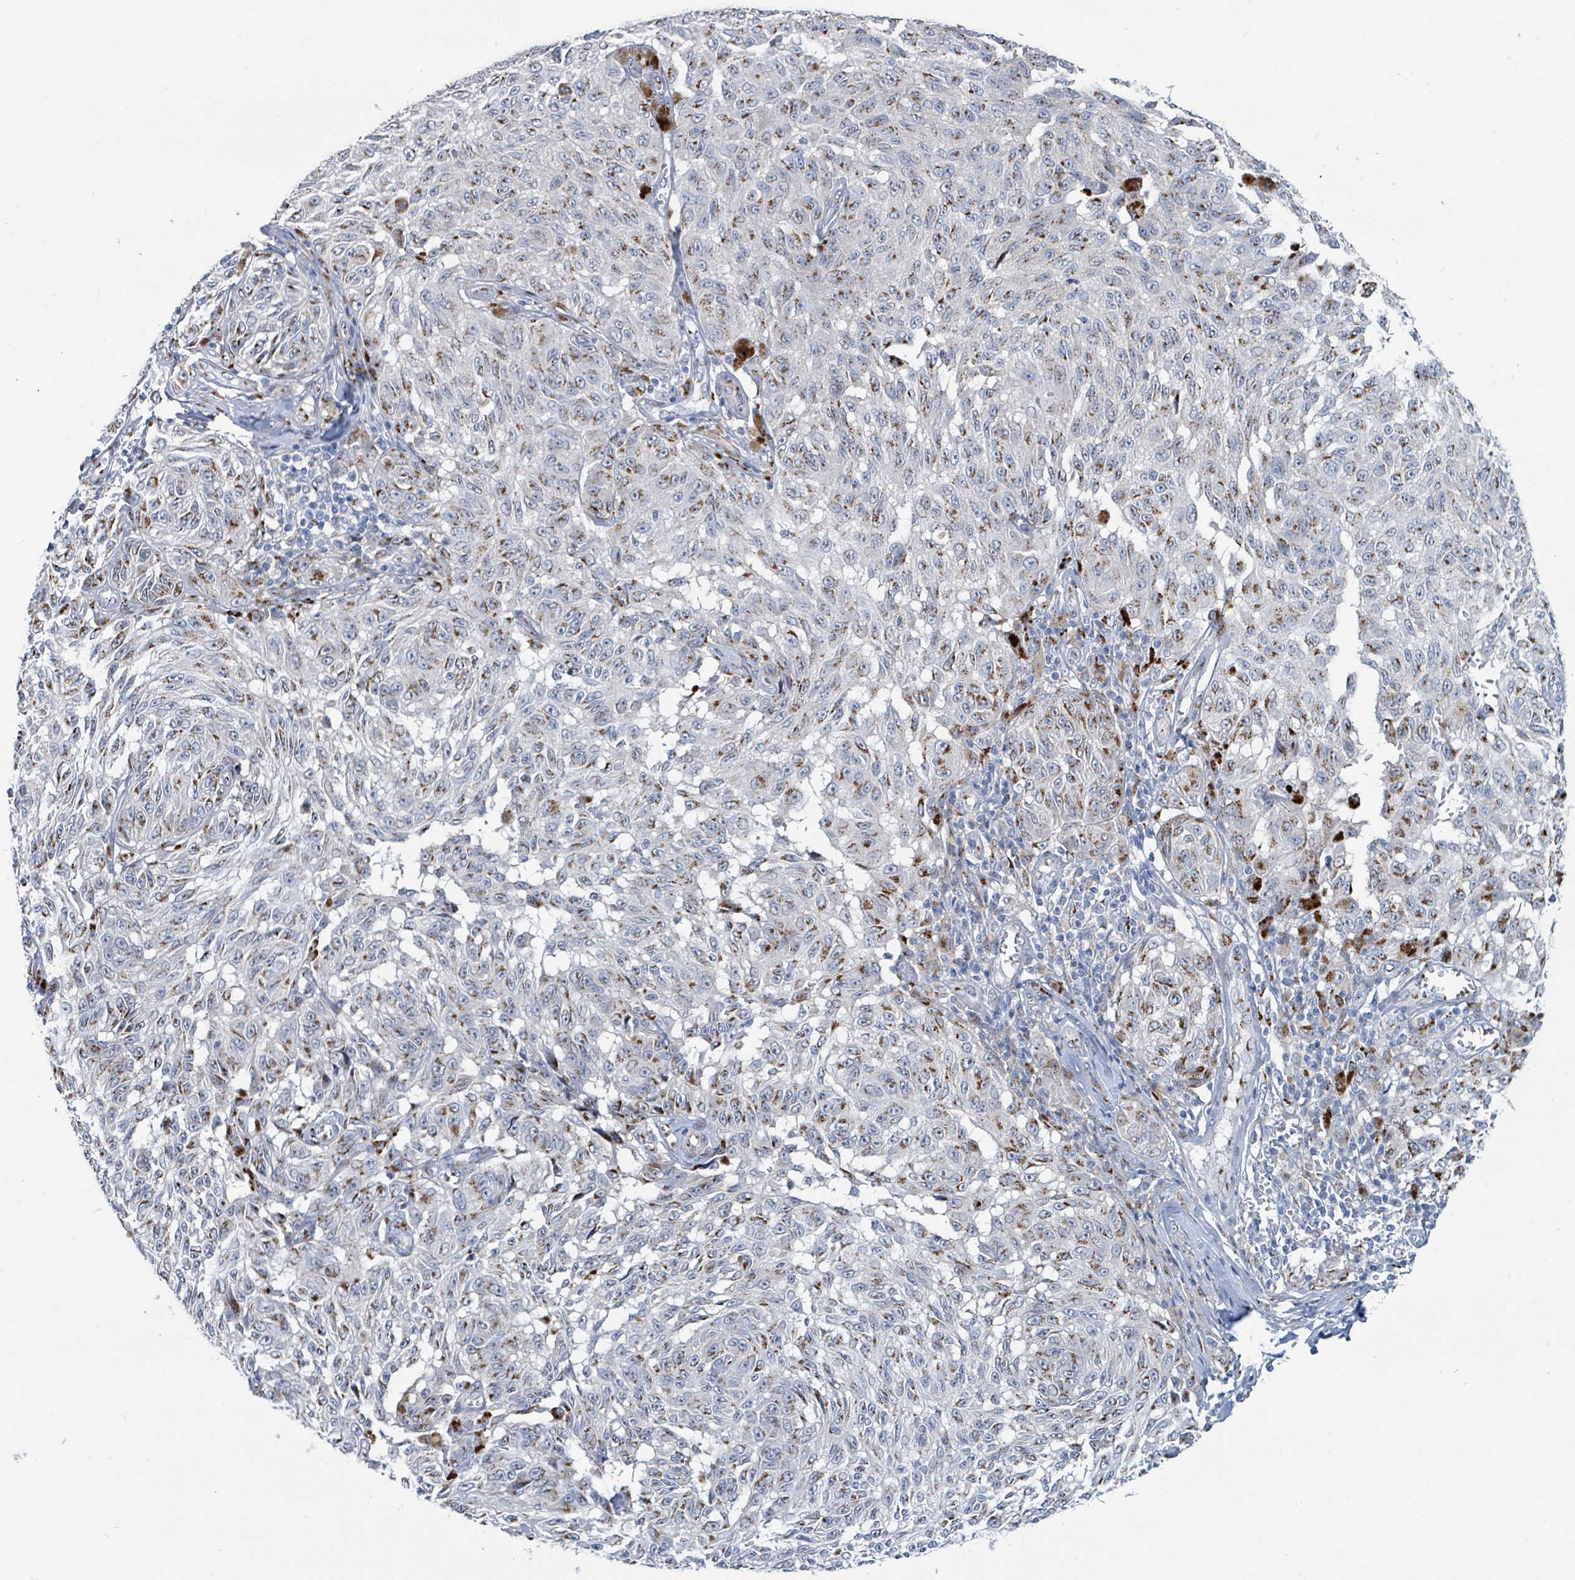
{"staining": {"intensity": "moderate", "quantity": "25%-75%", "location": "cytoplasmic/membranous"}, "tissue": "melanoma", "cell_type": "Tumor cells", "image_type": "cancer", "snomed": [{"axis": "morphology", "description": "Malignant melanoma, NOS"}, {"axis": "topography", "description": "Skin"}], "caption": "The image reveals staining of malignant melanoma, revealing moderate cytoplasmic/membranous protein positivity (brown color) within tumor cells.", "gene": "DCAF5", "patient": {"sex": "male", "age": 68}}